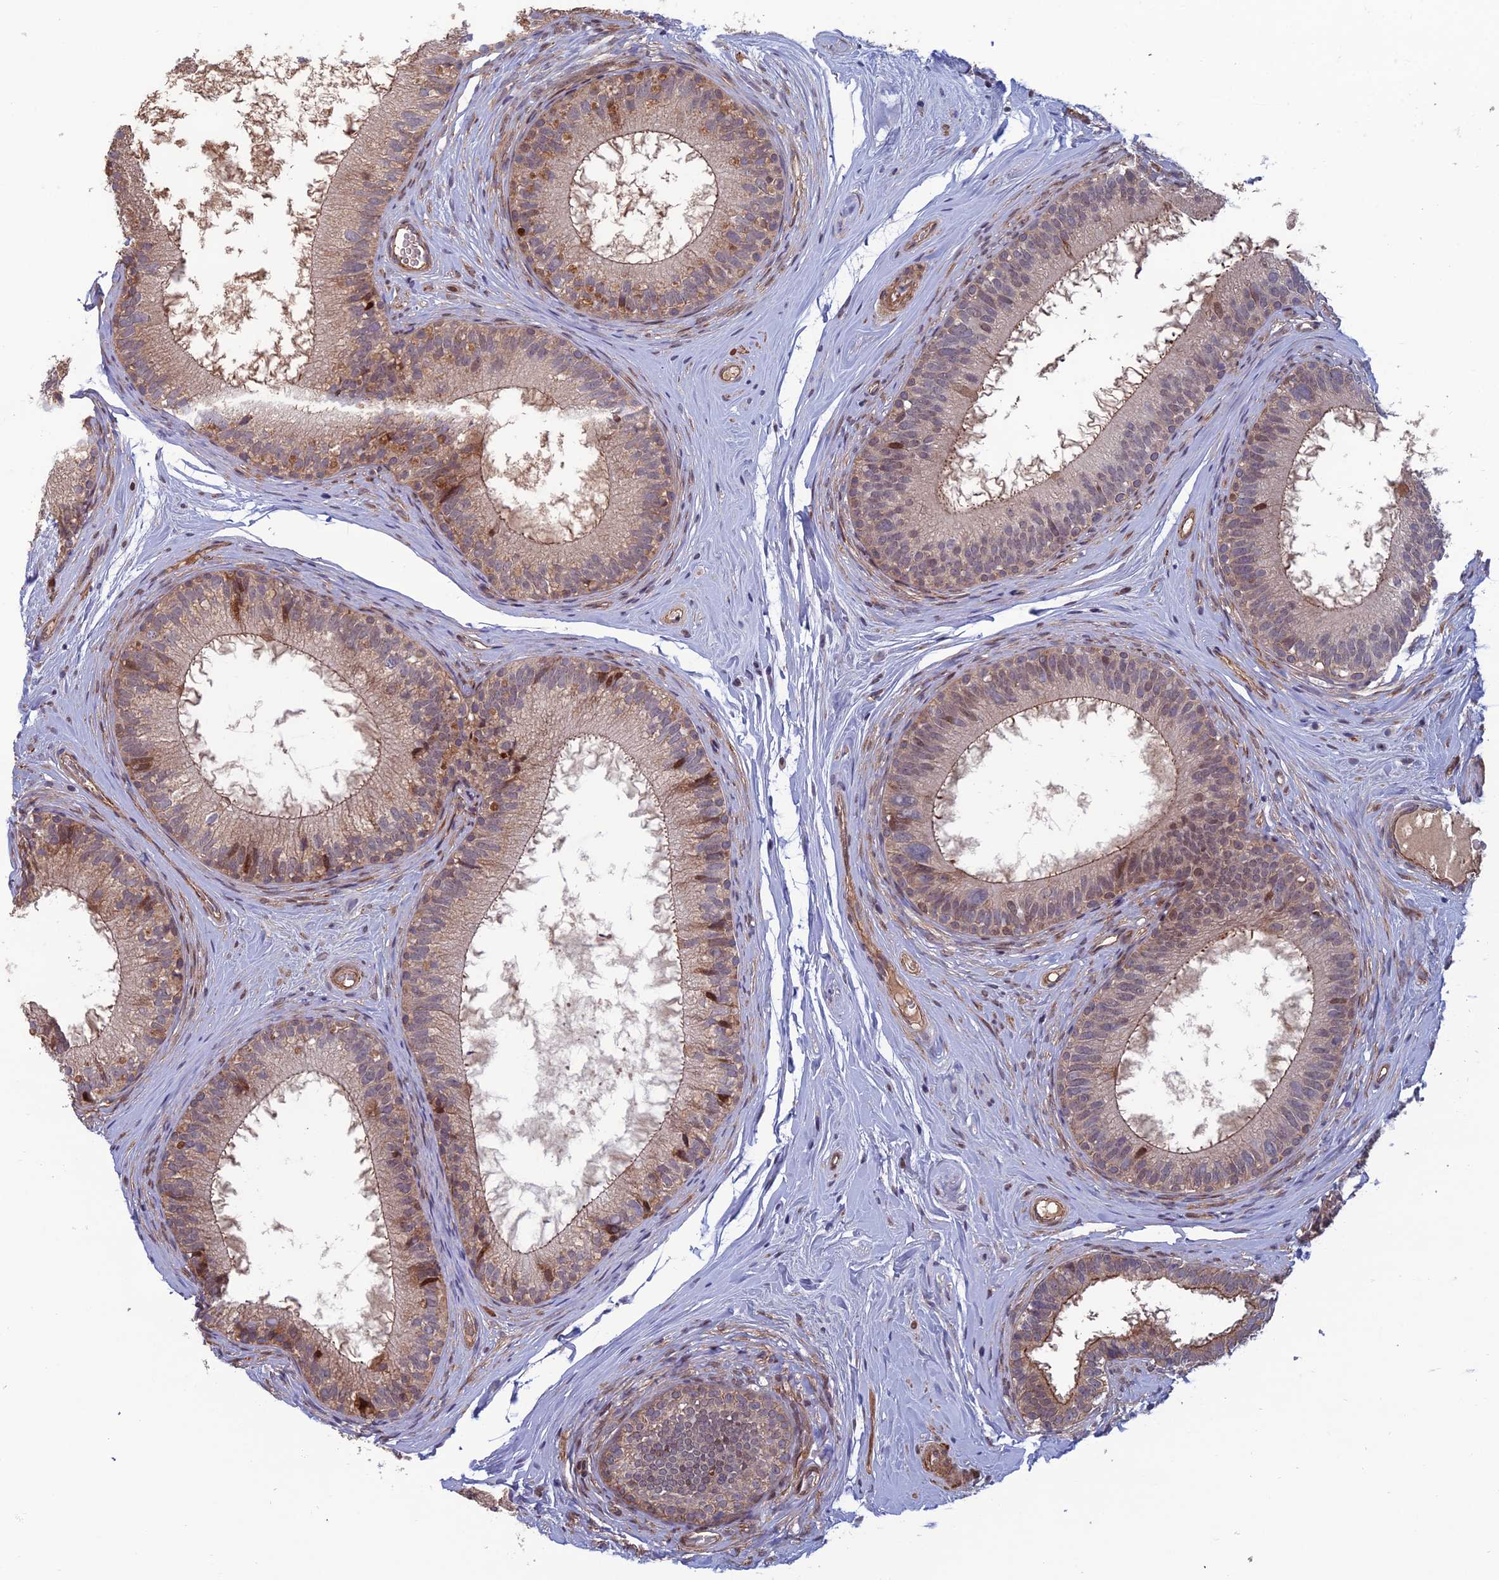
{"staining": {"intensity": "moderate", "quantity": "25%-75%", "location": "cytoplasmic/membranous,nuclear"}, "tissue": "epididymis", "cell_type": "Glandular cells", "image_type": "normal", "snomed": [{"axis": "morphology", "description": "Normal tissue, NOS"}, {"axis": "topography", "description": "Epididymis"}], "caption": "The image shows immunohistochemical staining of normal epididymis. There is moderate cytoplasmic/membranous,nuclear staining is appreciated in approximately 25%-75% of glandular cells. Immunohistochemistry stains the protein in brown and the nuclei are stained blue.", "gene": "CCDC183", "patient": {"sex": "male", "age": 33}}